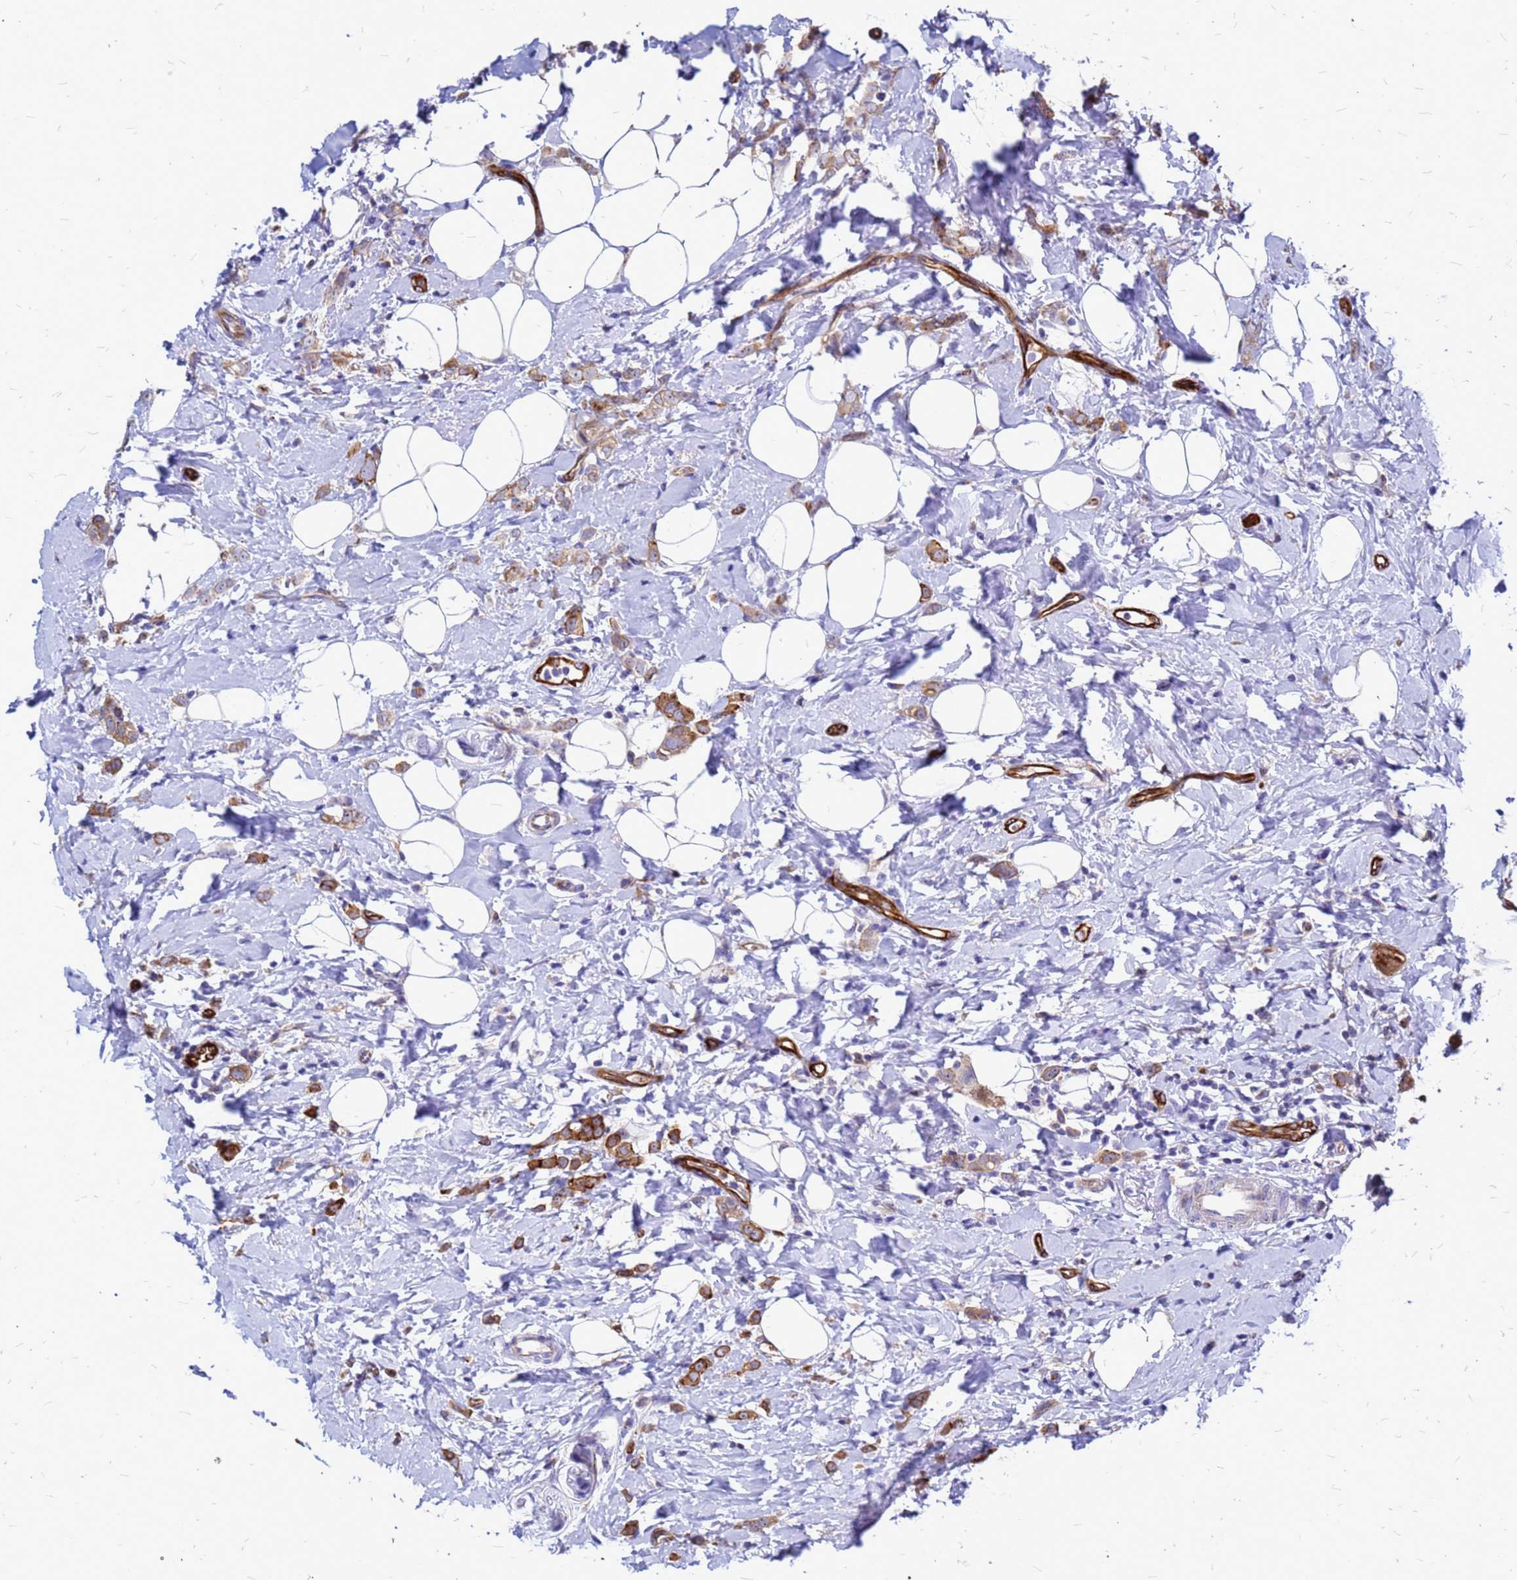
{"staining": {"intensity": "strong", "quantity": "25%-75%", "location": "cytoplasmic/membranous"}, "tissue": "breast cancer", "cell_type": "Tumor cells", "image_type": "cancer", "snomed": [{"axis": "morphology", "description": "Lobular carcinoma"}, {"axis": "topography", "description": "Breast"}], "caption": "Strong cytoplasmic/membranous positivity is appreciated in approximately 25%-75% of tumor cells in lobular carcinoma (breast).", "gene": "NOSTRIN", "patient": {"sex": "female", "age": 47}}